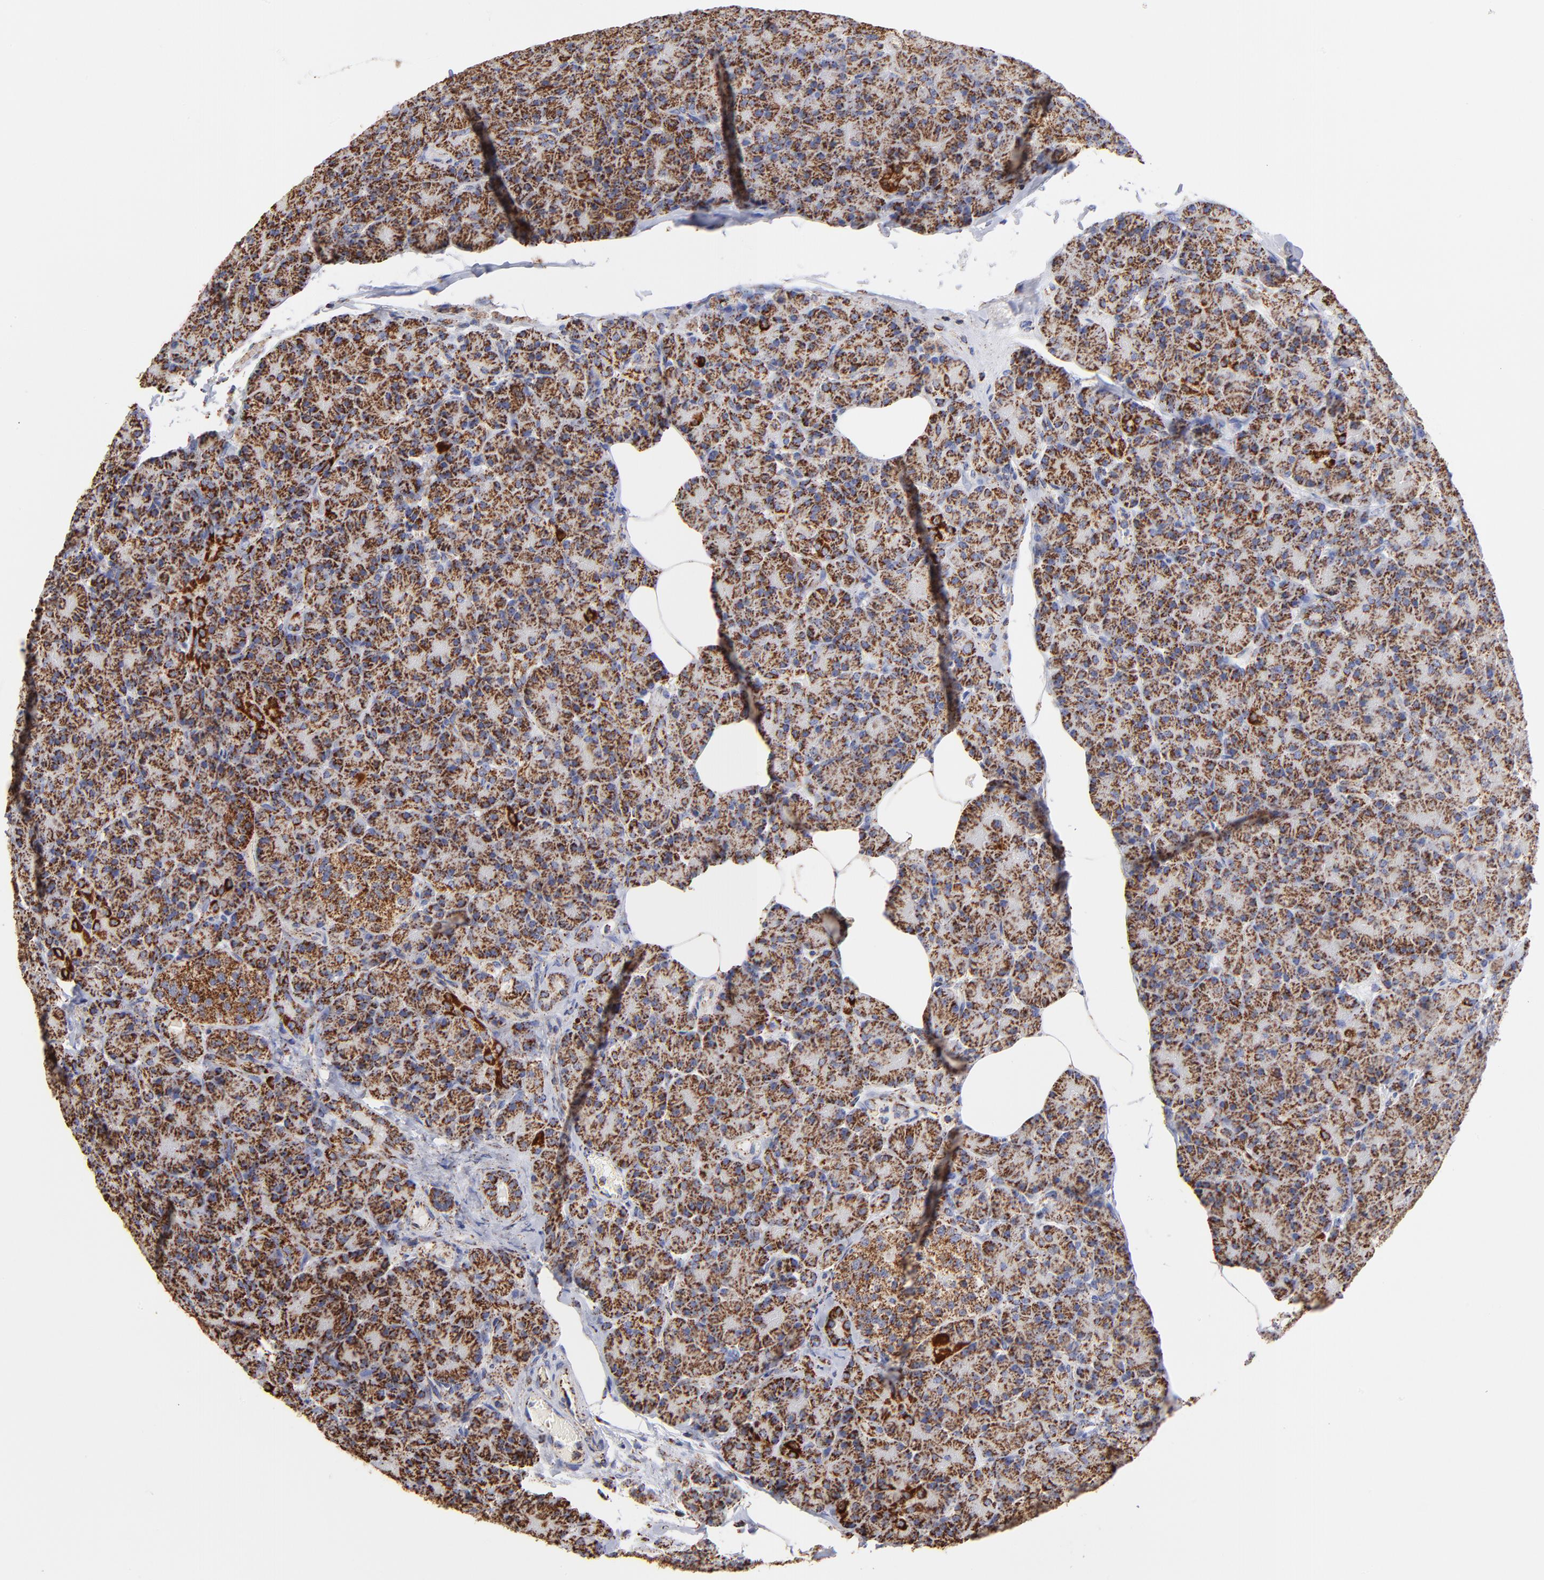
{"staining": {"intensity": "strong", "quantity": ">75%", "location": "cytoplasmic/membranous"}, "tissue": "pancreas", "cell_type": "Exocrine glandular cells", "image_type": "normal", "snomed": [{"axis": "morphology", "description": "Normal tissue, NOS"}, {"axis": "topography", "description": "Pancreas"}], "caption": "Exocrine glandular cells exhibit high levels of strong cytoplasmic/membranous positivity in approximately >75% of cells in unremarkable human pancreas.", "gene": "PHB1", "patient": {"sex": "female", "age": 43}}